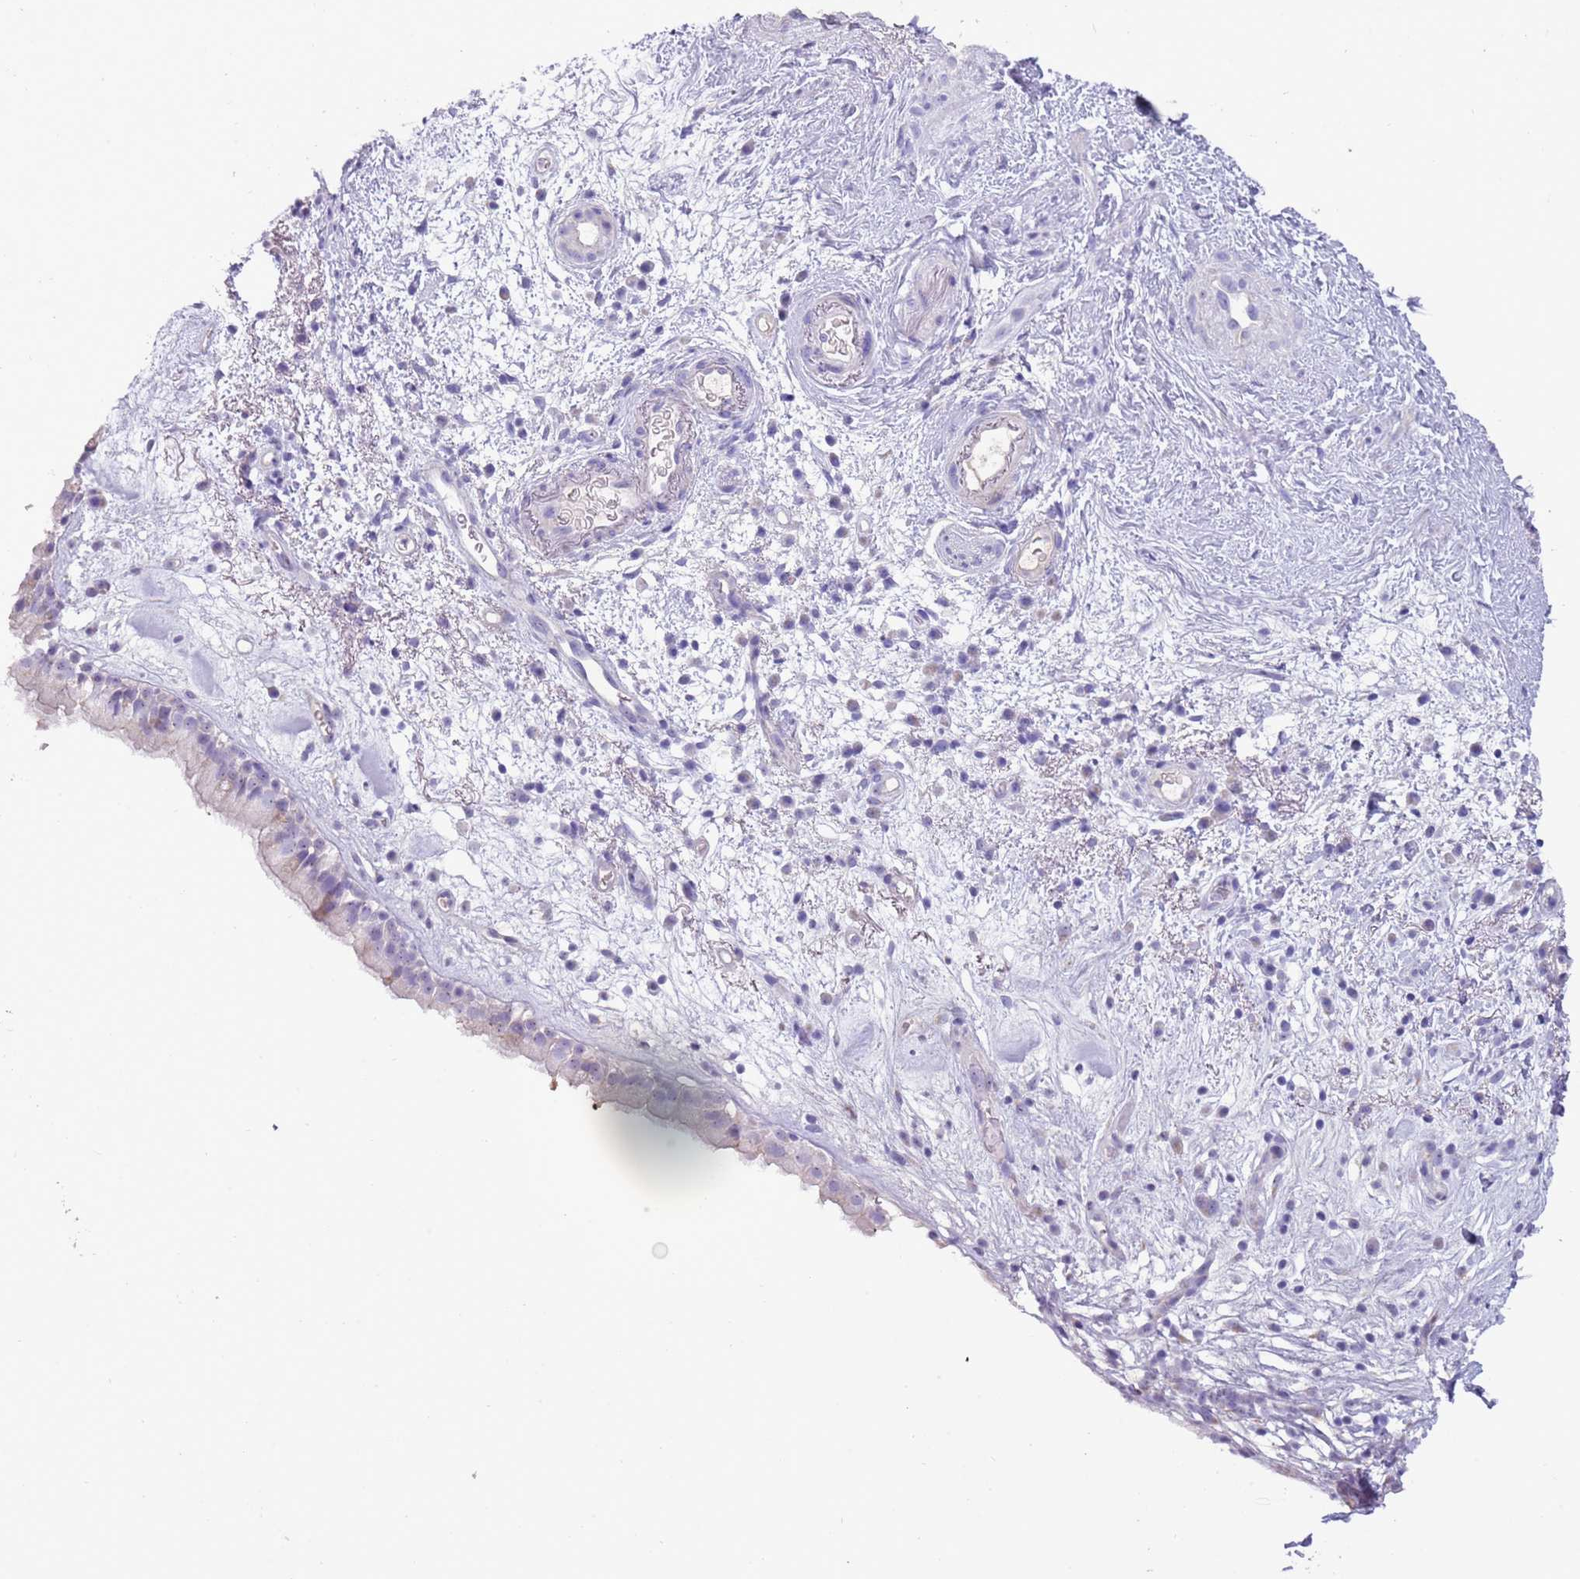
{"staining": {"intensity": "negative", "quantity": "none", "location": "none"}, "tissue": "nasopharynx", "cell_type": "Respiratory epithelial cells", "image_type": "normal", "snomed": [{"axis": "morphology", "description": "Normal tissue, NOS"}, {"axis": "morphology", "description": "Squamous cell carcinoma, NOS"}, {"axis": "topography", "description": "Nasopharynx"}, {"axis": "topography", "description": "Head-Neck"}], "caption": "Image shows no protein staining in respiratory epithelial cells of unremarkable nasopharynx. (DAB immunohistochemistry (IHC), high magnification).", "gene": "NBPF4", "patient": {"sex": "male", "age": 85}}